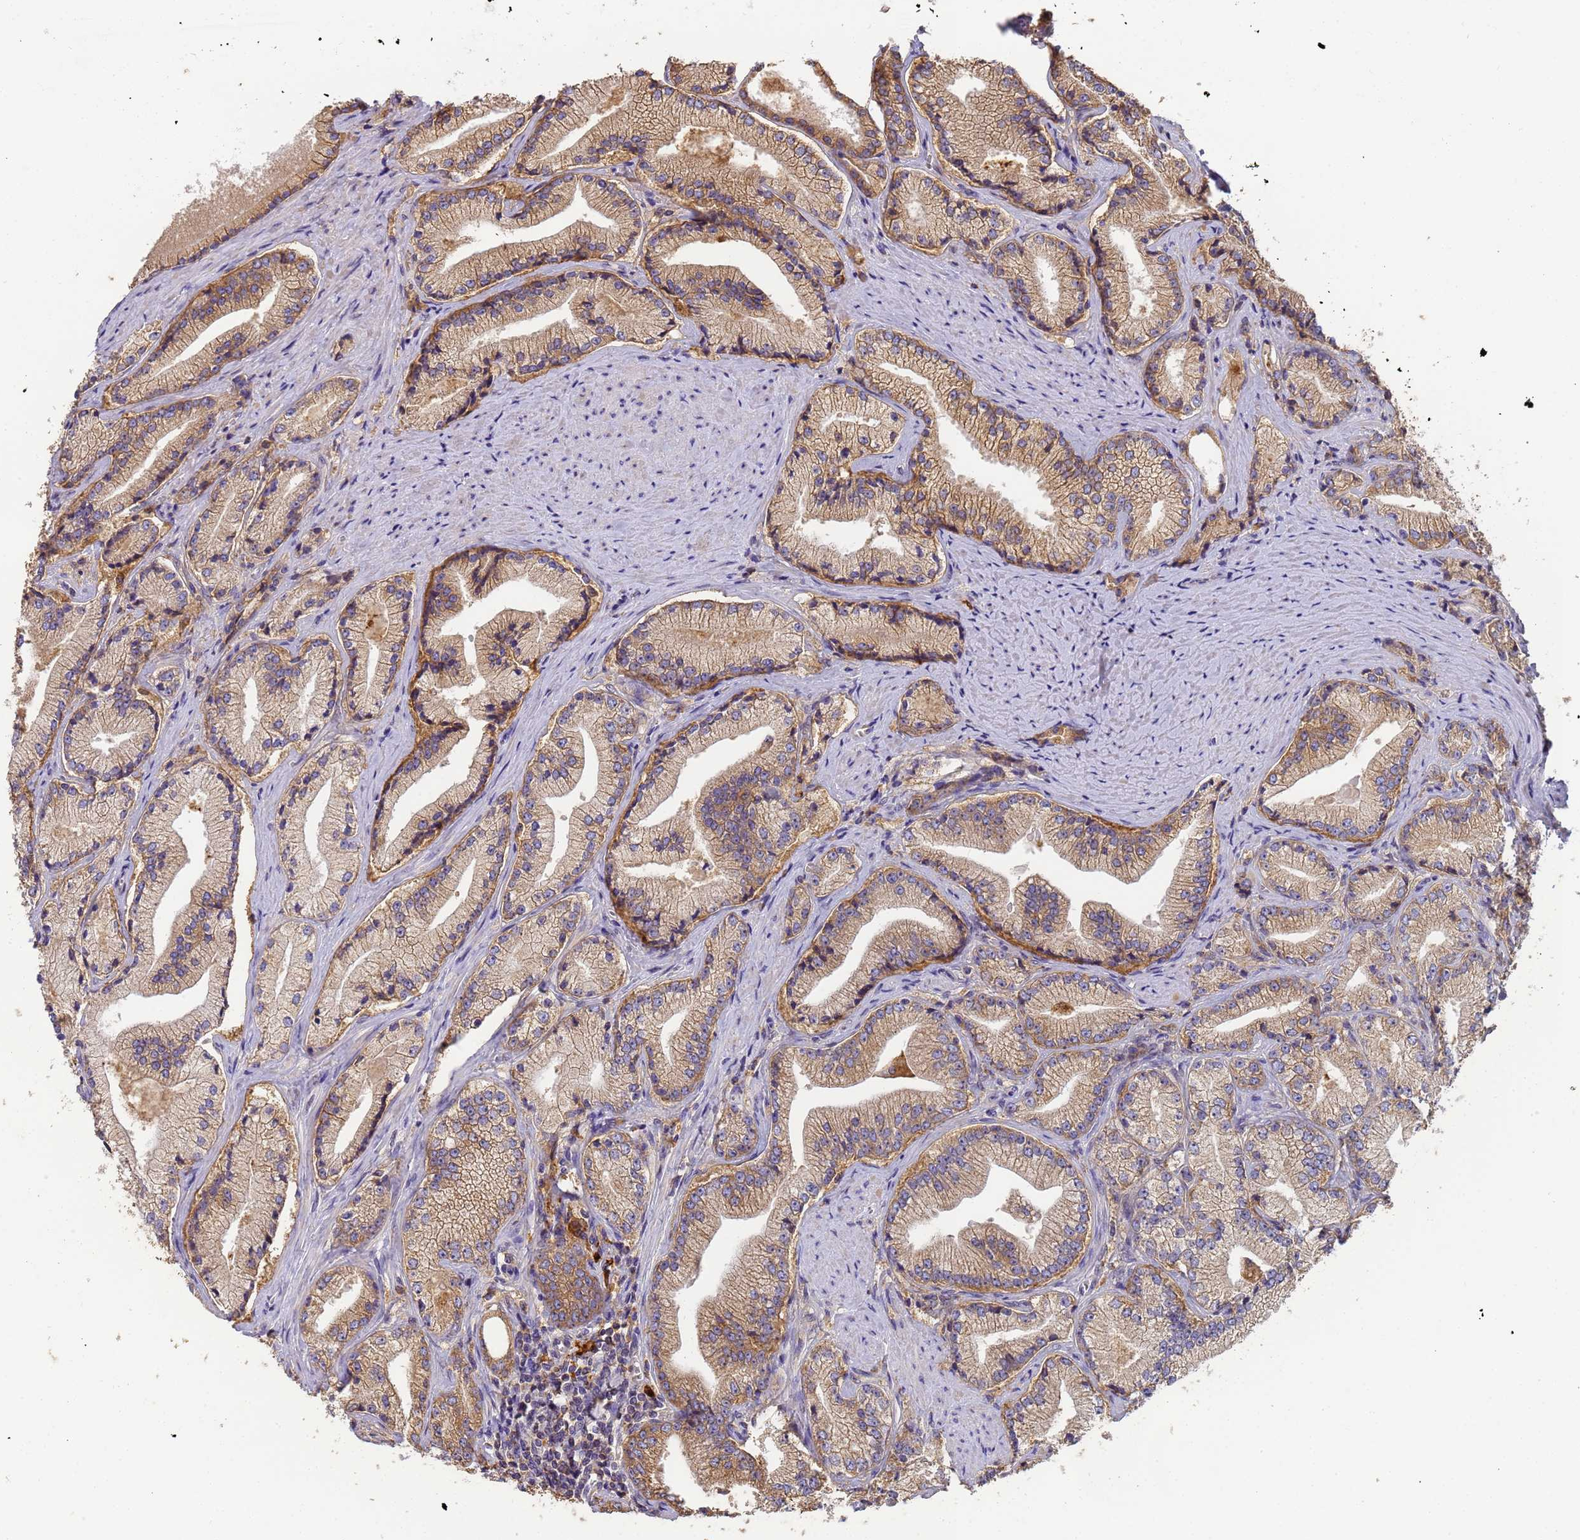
{"staining": {"intensity": "moderate", "quantity": ">75%", "location": "cytoplasmic/membranous"}, "tissue": "prostate cancer", "cell_type": "Tumor cells", "image_type": "cancer", "snomed": [{"axis": "morphology", "description": "Adenocarcinoma, High grade"}, {"axis": "topography", "description": "Prostate"}], "caption": "Immunohistochemistry of human prostate adenocarcinoma (high-grade) displays medium levels of moderate cytoplasmic/membranous positivity in about >75% of tumor cells.", "gene": "M6PR", "patient": {"sex": "male", "age": 67}}